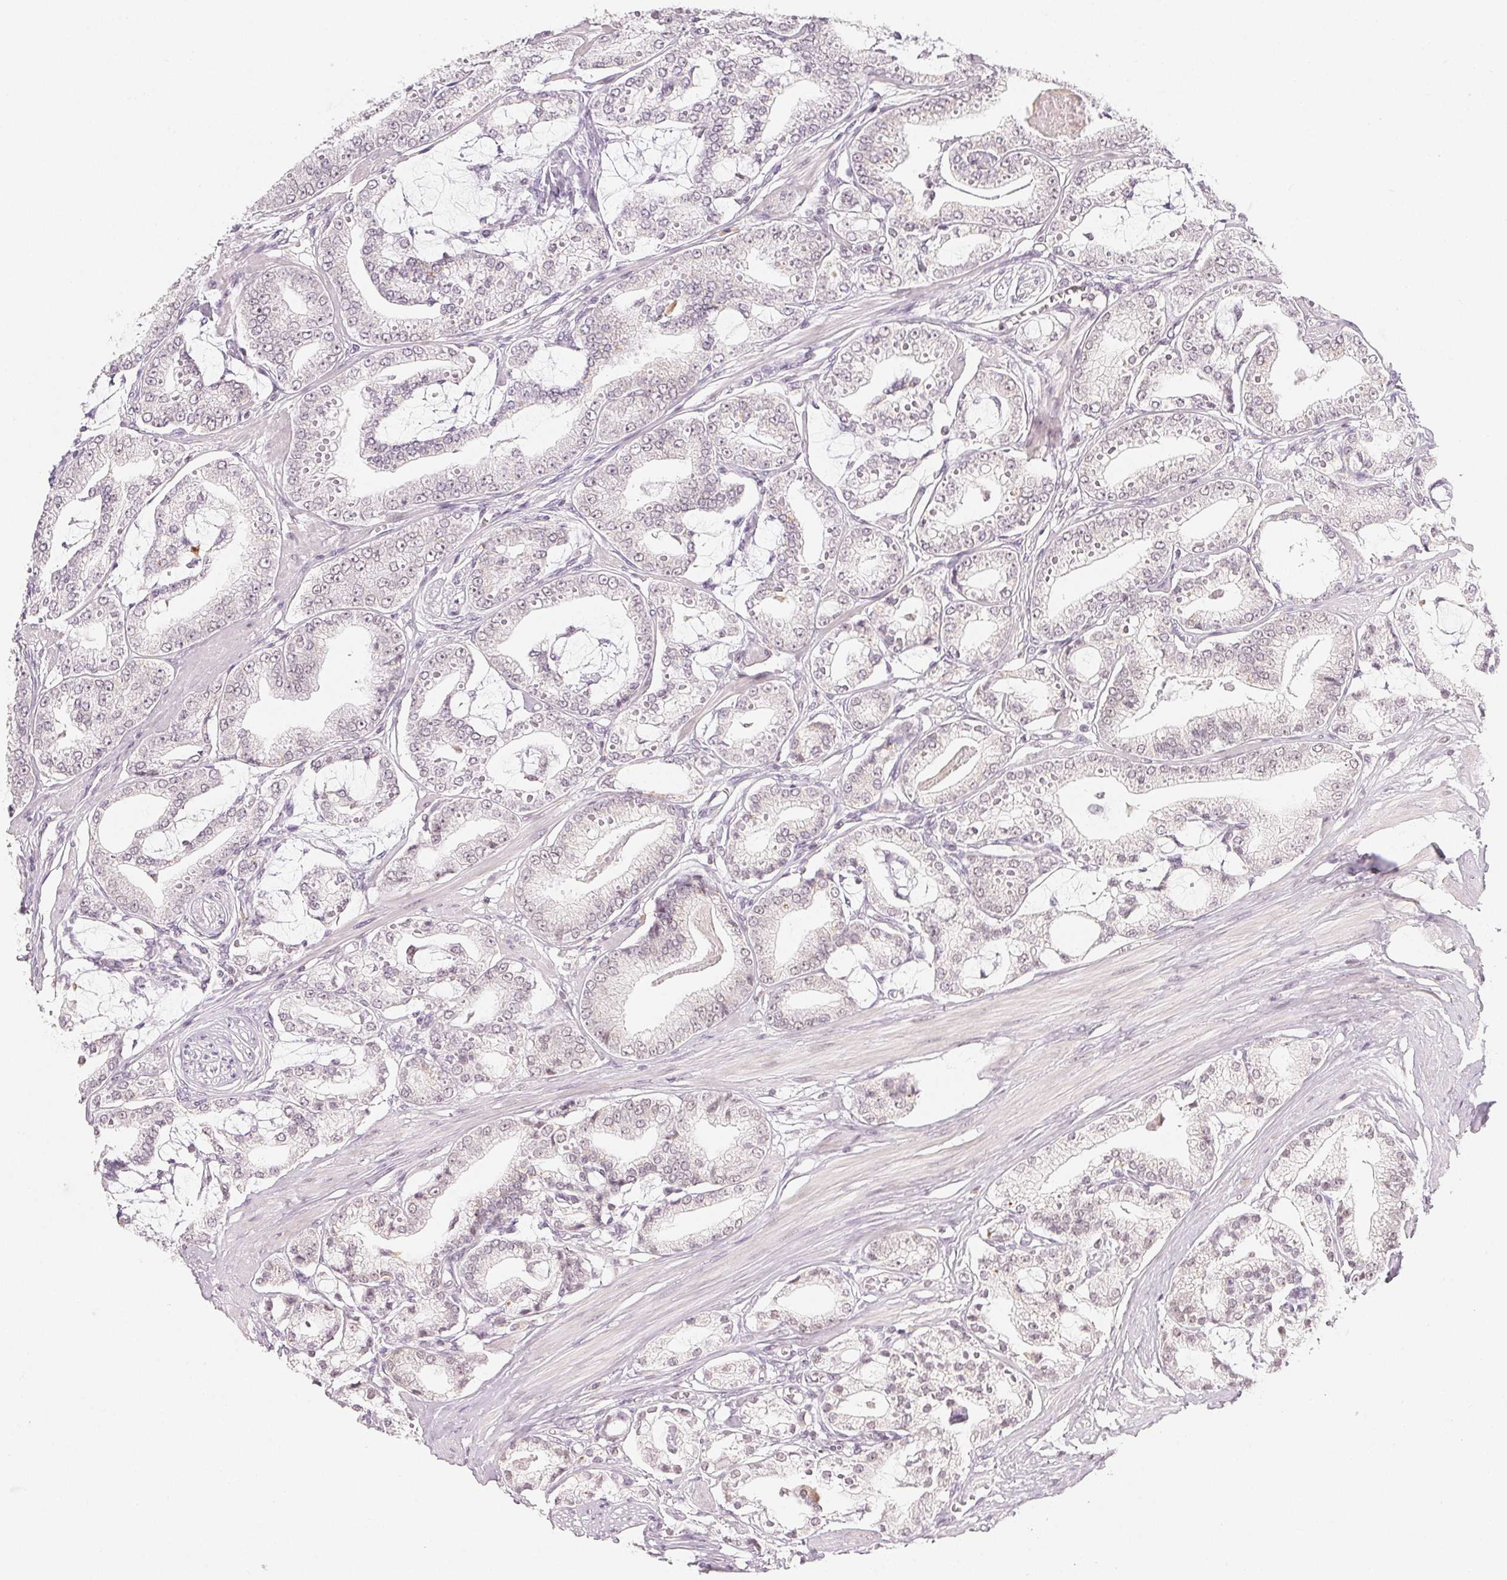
{"staining": {"intensity": "negative", "quantity": "none", "location": "none"}, "tissue": "prostate cancer", "cell_type": "Tumor cells", "image_type": "cancer", "snomed": [{"axis": "morphology", "description": "Adenocarcinoma, High grade"}, {"axis": "topography", "description": "Prostate"}], "caption": "Immunohistochemistry of prostate high-grade adenocarcinoma exhibits no expression in tumor cells.", "gene": "NXF3", "patient": {"sex": "male", "age": 71}}